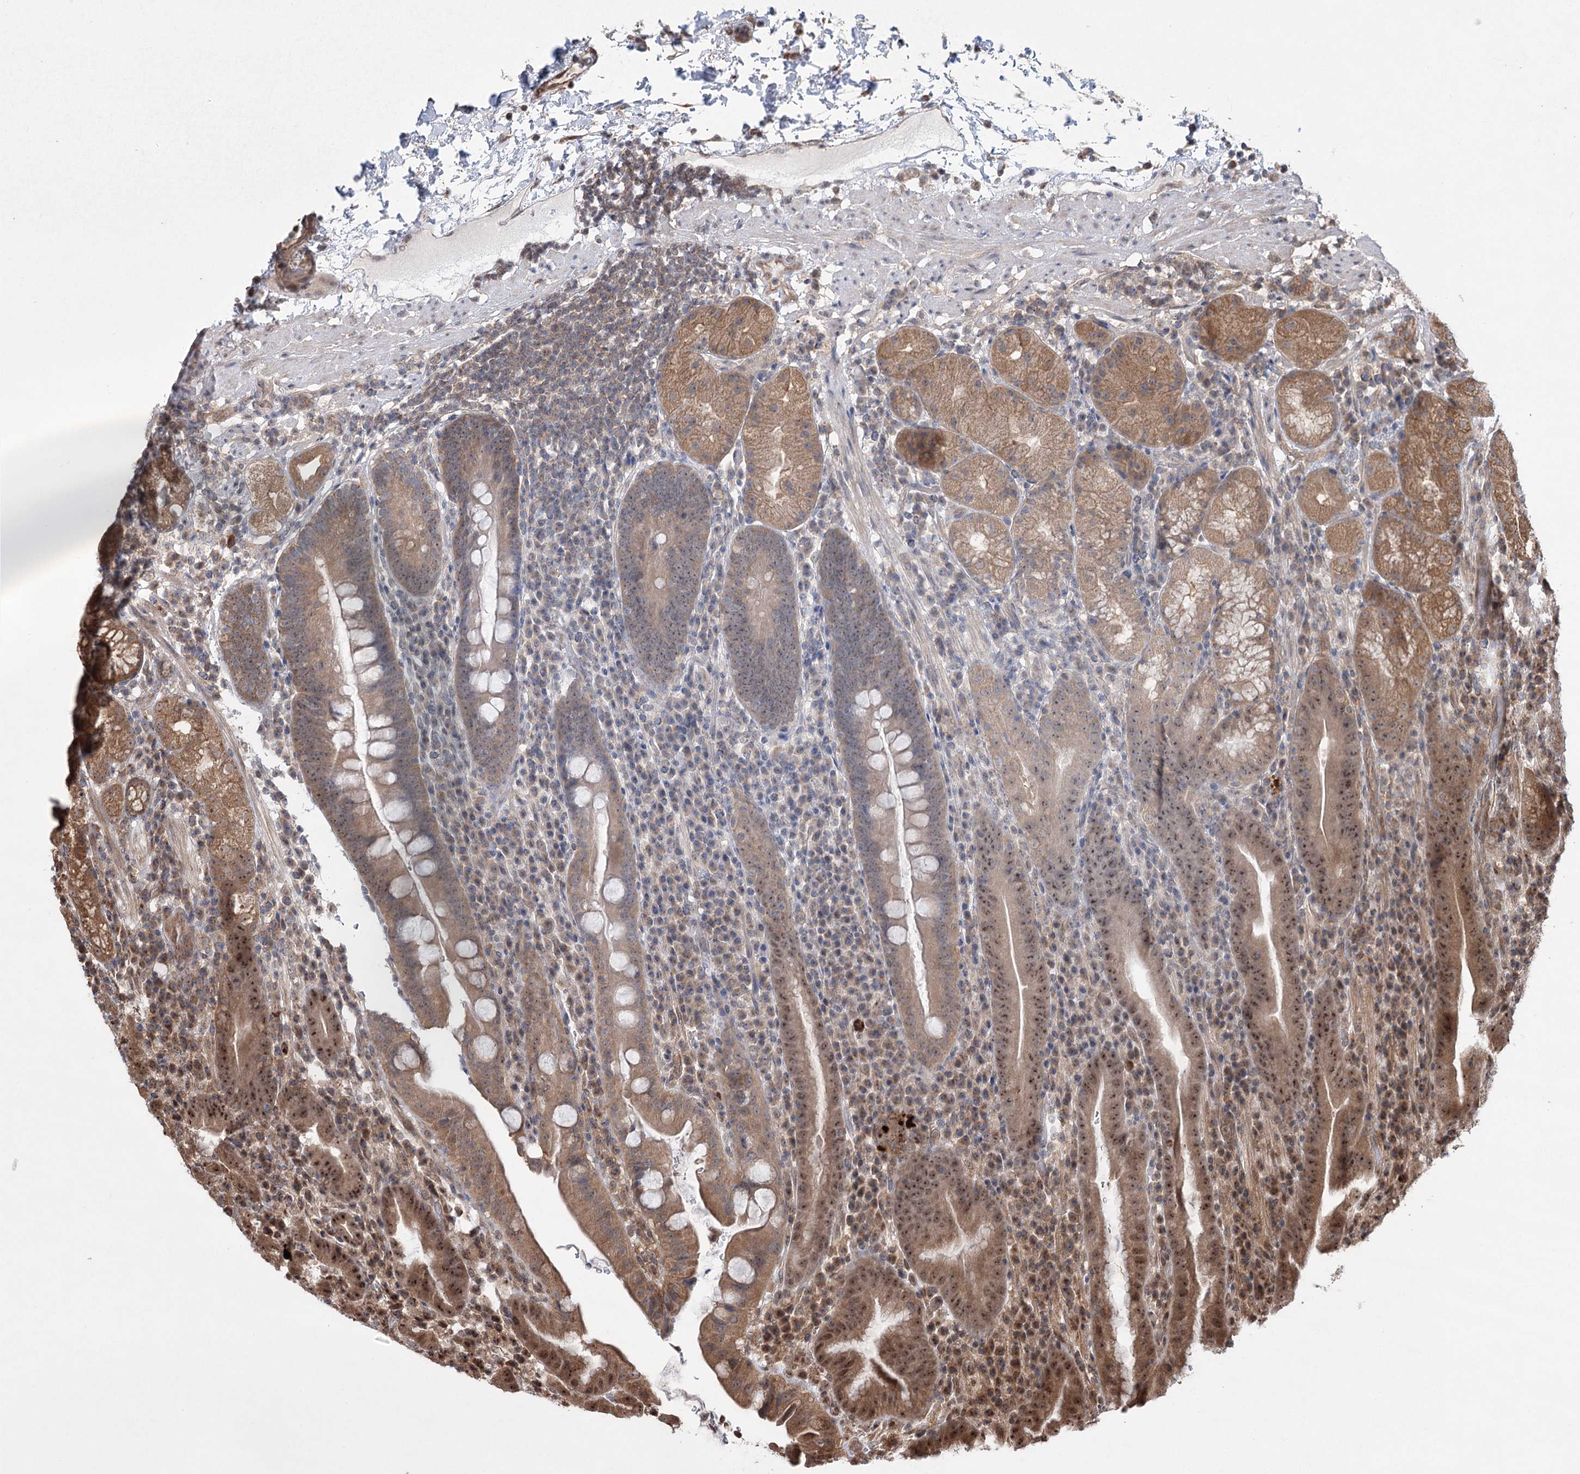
{"staining": {"intensity": "moderate", "quantity": "25%-75%", "location": "cytoplasmic/membranous,nuclear"}, "tissue": "stomach", "cell_type": "Glandular cells", "image_type": "normal", "snomed": [{"axis": "morphology", "description": "Normal tissue, NOS"}, {"axis": "morphology", "description": "Inflammation, NOS"}, {"axis": "topography", "description": "Stomach"}], "caption": "The image displays immunohistochemical staining of unremarkable stomach. There is moderate cytoplasmic/membranous,nuclear positivity is identified in about 25%-75% of glandular cells.", "gene": "SERINC5", "patient": {"sex": "male", "age": 79}}